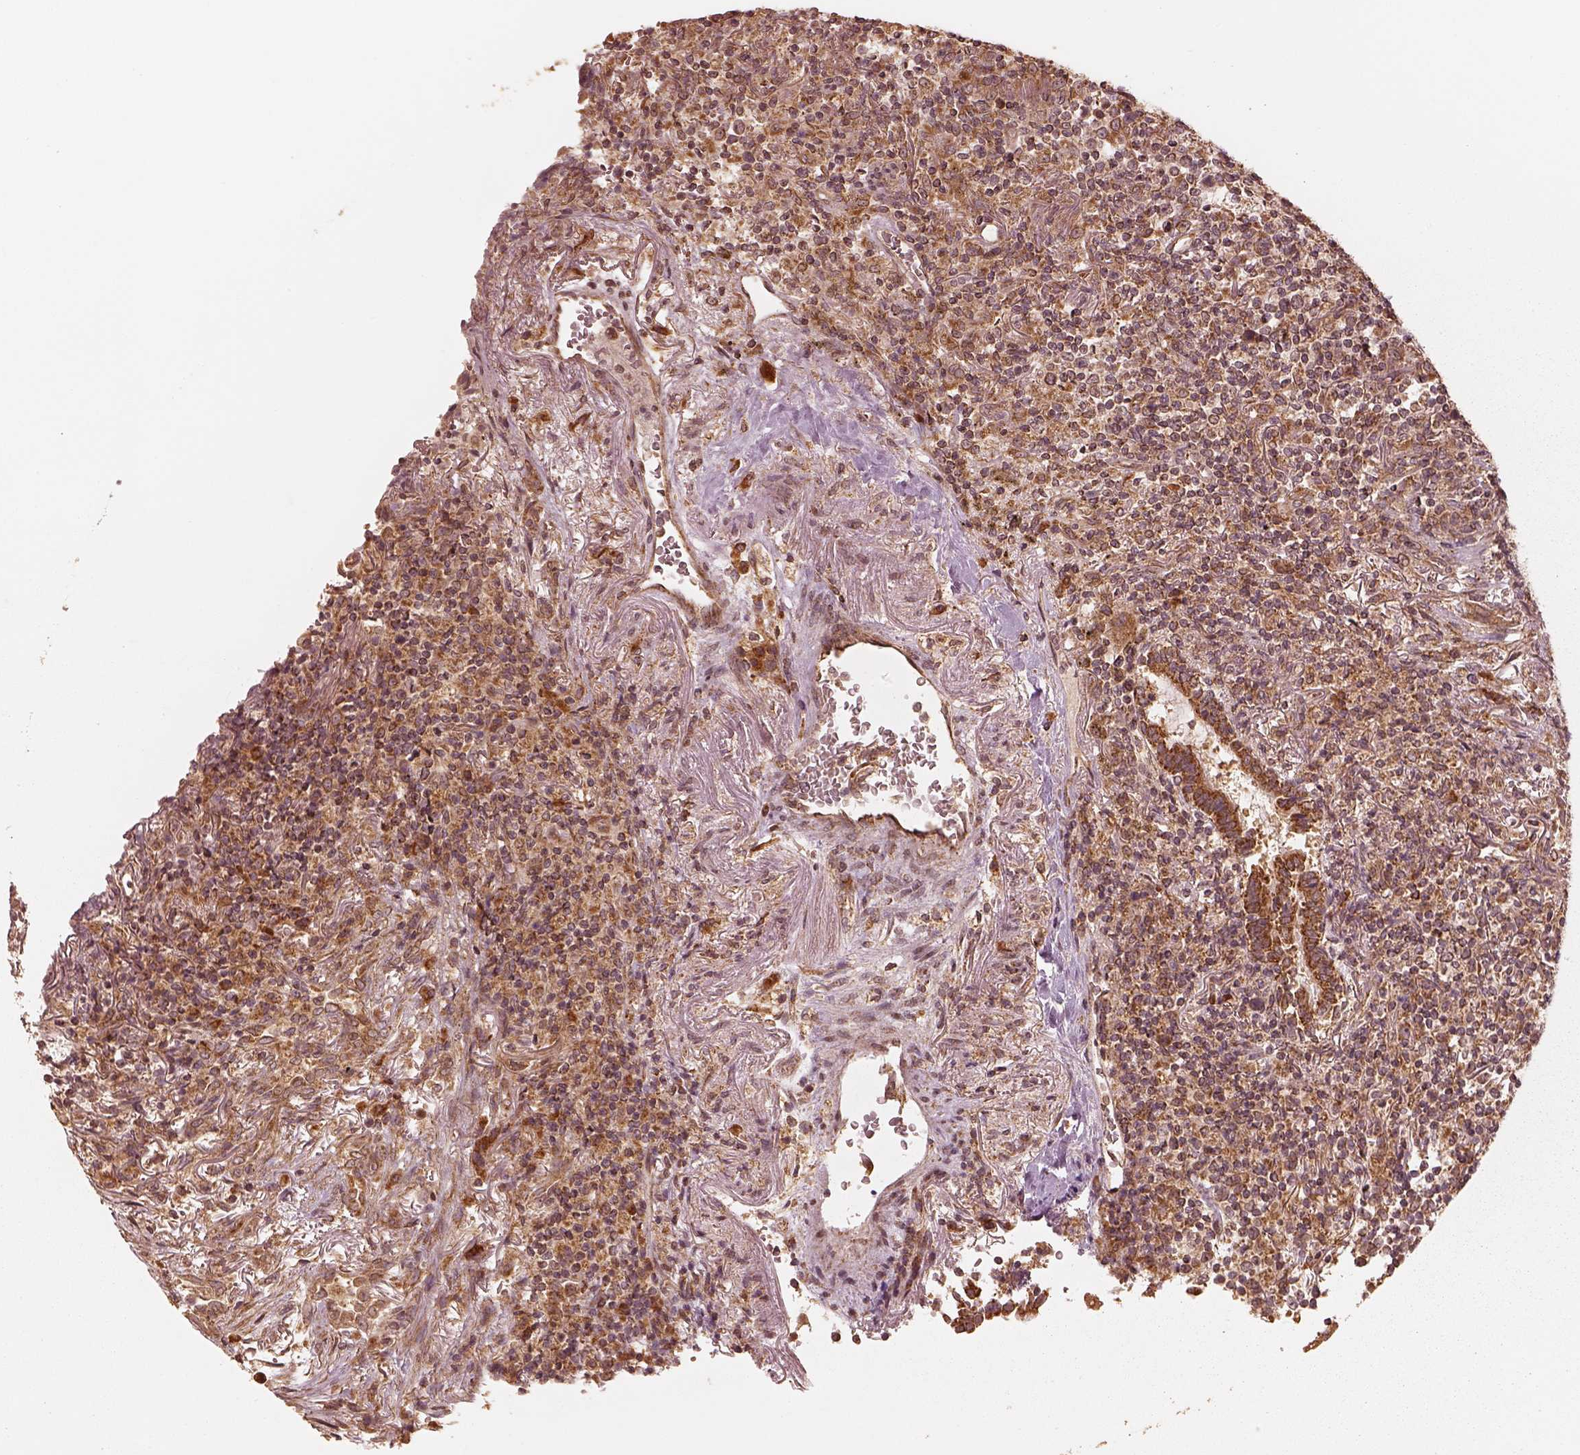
{"staining": {"intensity": "strong", "quantity": ">75%", "location": "cytoplasmic/membranous"}, "tissue": "lymphoma", "cell_type": "Tumor cells", "image_type": "cancer", "snomed": [{"axis": "morphology", "description": "Malignant lymphoma, non-Hodgkin's type, High grade"}, {"axis": "topography", "description": "Lung"}], "caption": "Tumor cells reveal high levels of strong cytoplasmic/membranous positivity in approximately >75% of cells in lymphoma.", "gene": "DNAJC25", "patient": {"sex": "male", "age": 79}}